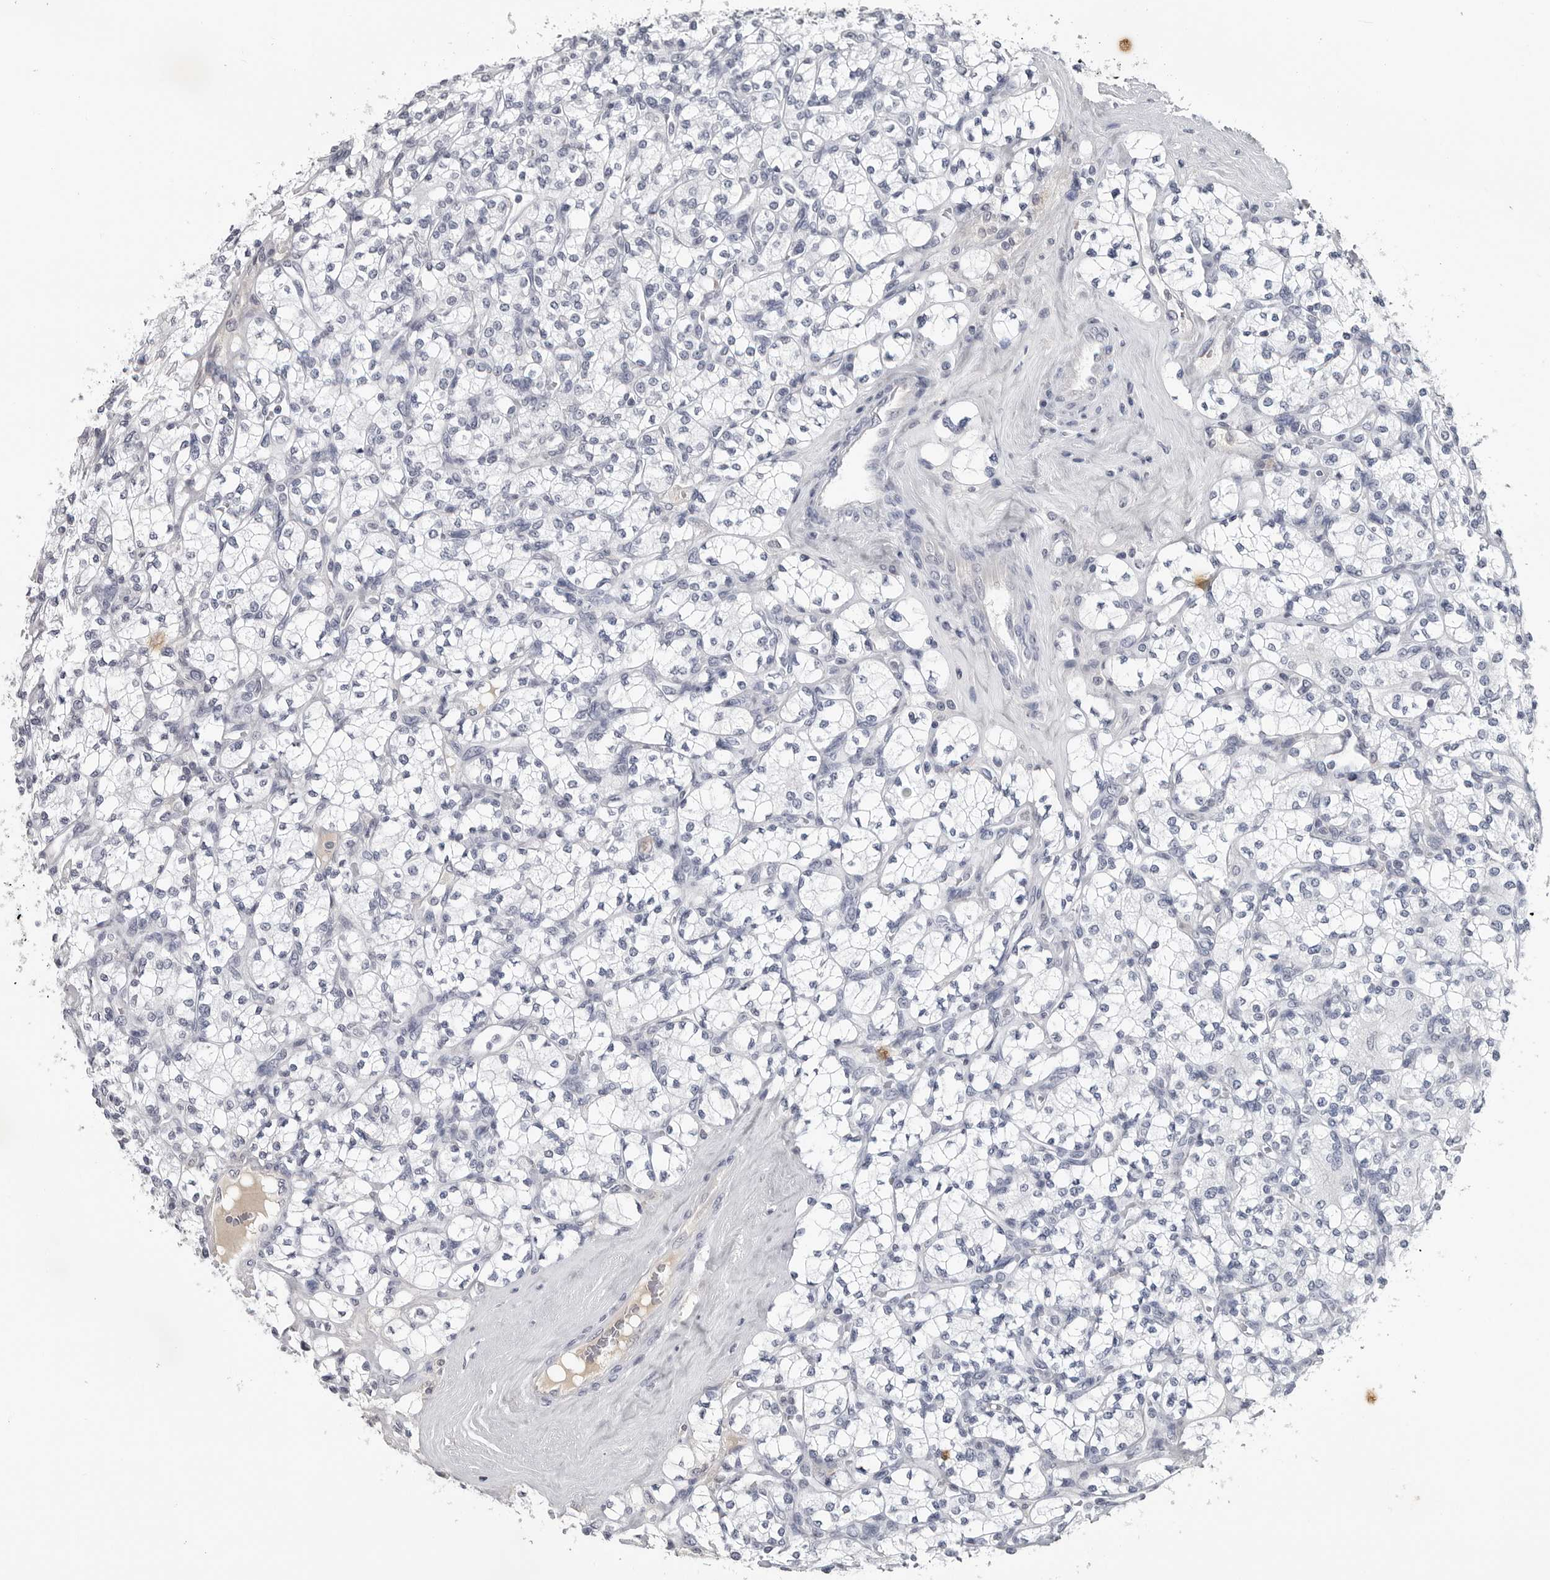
{"staining": {"intensity": "negative", "quantity": "none", "location": "none"}, "tissue": "renal cancer", "cell_type": "Tumor cells", "image_type": "cancer", "snomed": [{"axis": "morphology", "description": "Adenocarcinoma, NOS"}, {"axis": "topography", "description": "Kidney"}], "caption": "The immunohistochemistry micrograph has no significant positivity in tumor cells of renal cancer (adenocarcinoma) tissue.", "gene": "AMPD1", "patient": {"sex": "male", "age": 77}}